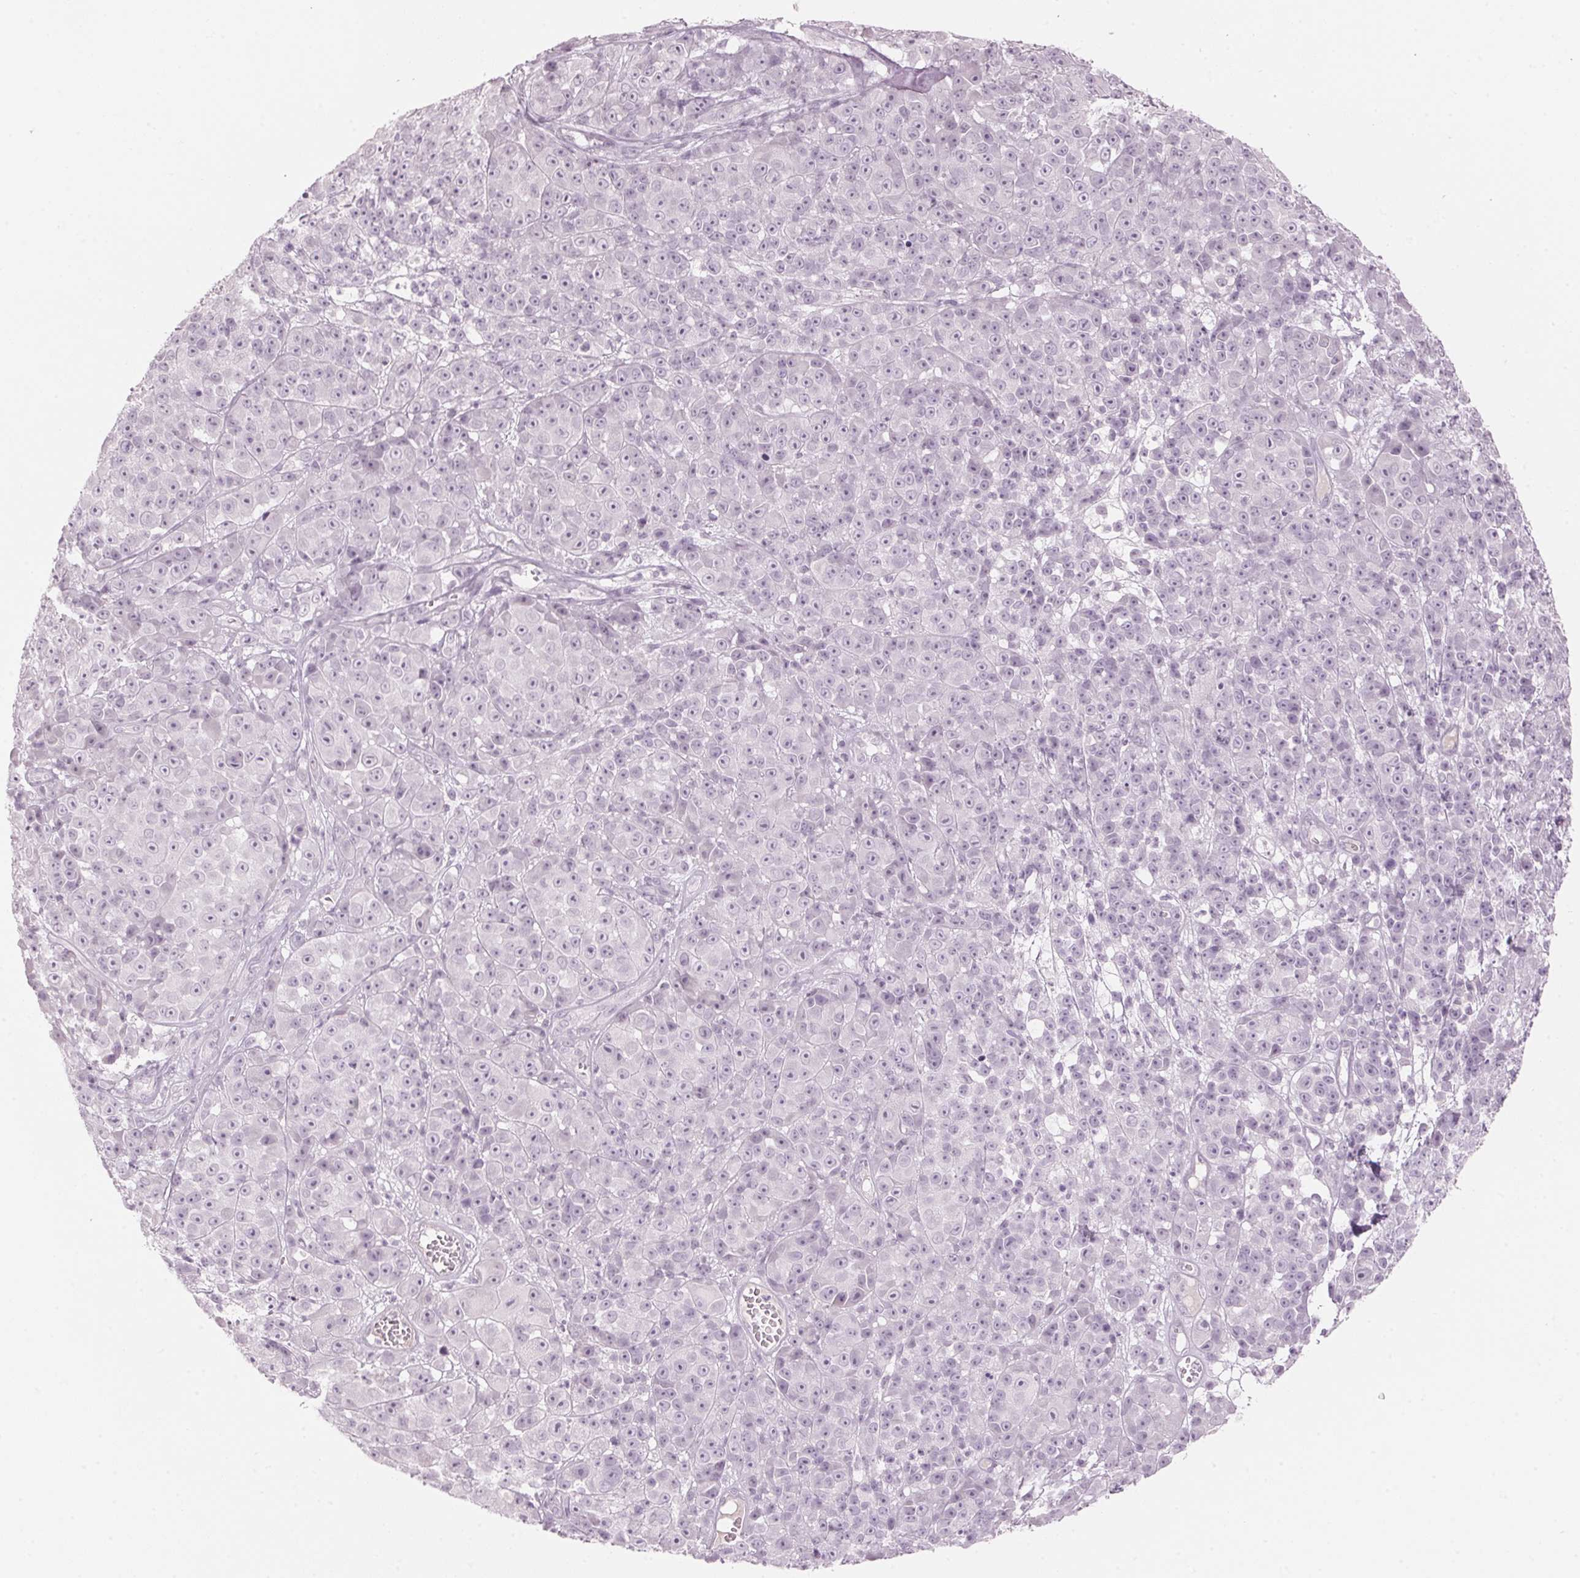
{"staining": {"intensity": "negative", "quantity": "none", "location": "none"}, "tissue": "melanoma", "cell_type": "Tumor cells", "image_type": "cancer", "snomed": [{"axis": "morphology", "description": "Malignant melanoma, NOS"}, {"axis": "topography", "description": "Skin"}, {"axis": "topography", "description": "Skin of back"}], "caption": "IHC of malignant melanoma reveals no expression in tumor cells.", "gene": "SCTR", "patient": {"sex": "male", "age": 91}}